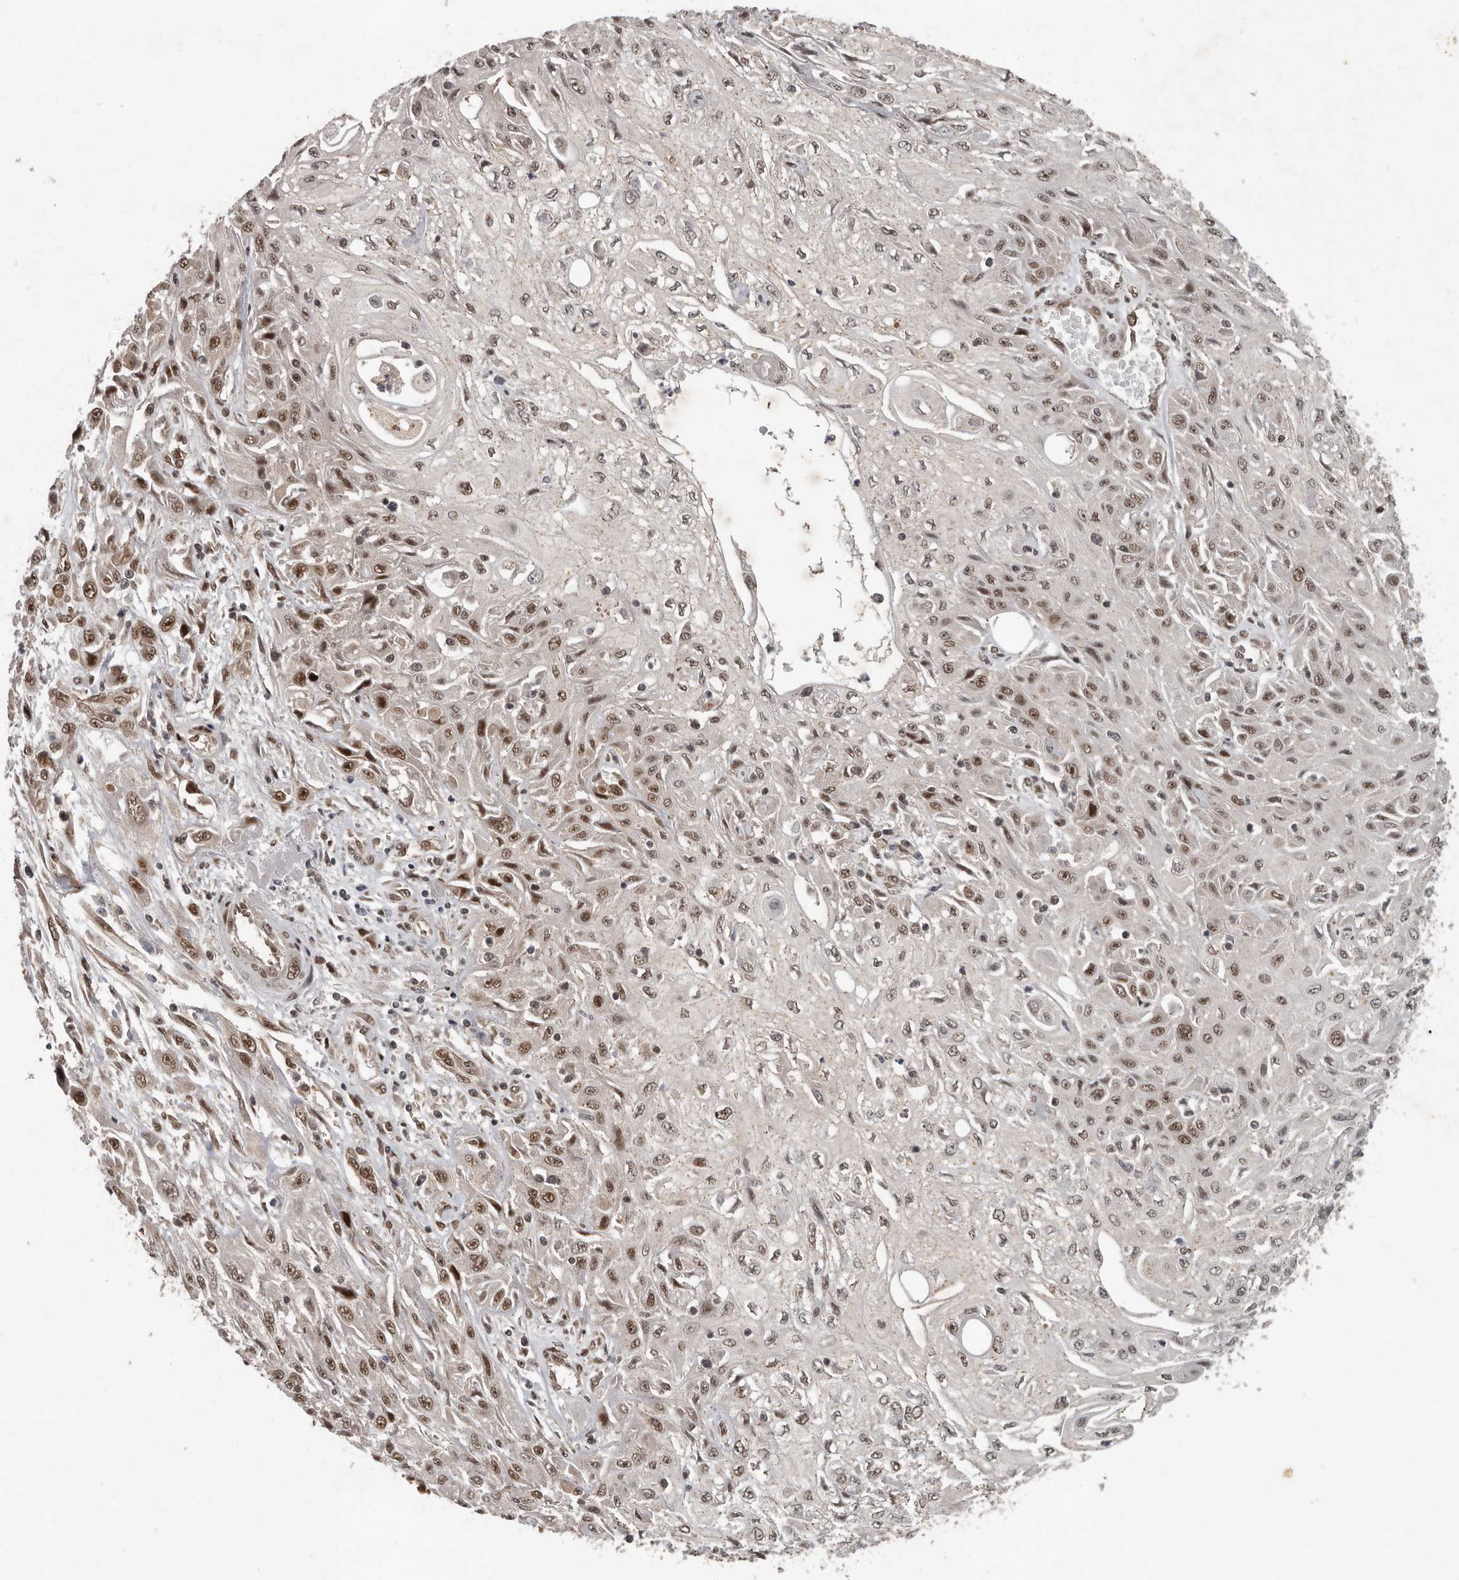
{"staining": {"intensity": "moderate", "quantity": "25%-75%", "location": "nuclear"}, "tissue": "skin cancer", "cell_type": "Tumor cells", "image_type": "cancer", "snomed": [{"axis": "morphology", "description": "Squamous cell carcinoma, NOS"}, {"axis": "morphology", "description": "Squamous cell carcinoma, metastatic, NOS"}, {"axis": "topography", "description": "Skin"}, {"axis": "topography", "description": "Lymph node"}], "caption": "Immunohistochemical staining of human skin cancer (squamous cell carcinoma) reveals moderate nuclear protein expression in about 25%-75% of tumor cells. Using DAB (brown) and hematoxylin (blue) stains, captured at high magnification using brightfield microscopy.", "gene": "CDC27", "patient": {"sex": "male", "age": 75}}